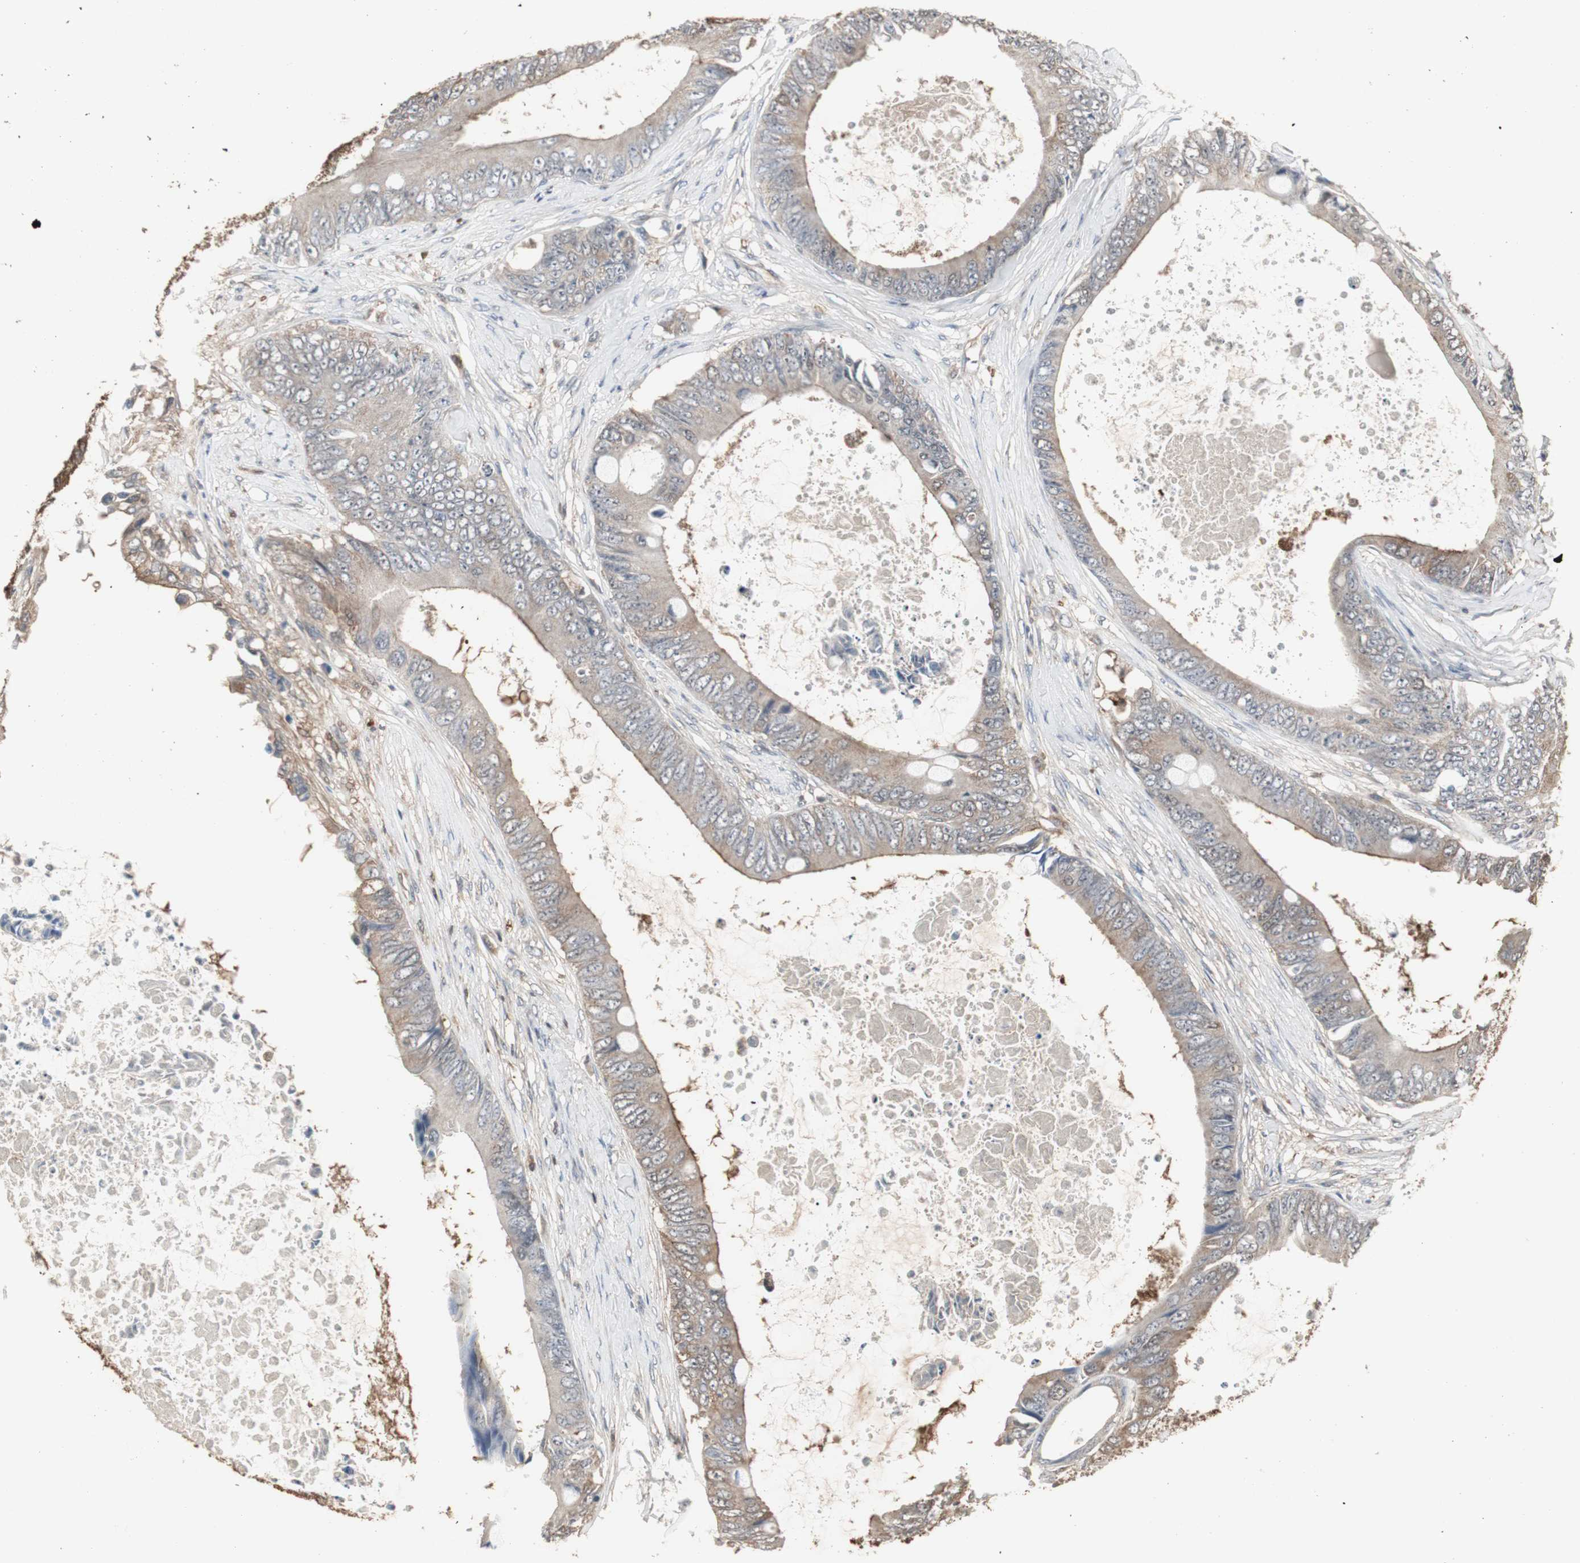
{"staining": {"intensity": "moderate", "quantity": "<25%", "location": "cytoplasmic/membranous"}, "tissue": "colorectal cancer", "cell_type": "Tumor cells", "image_type": "cancer", "snomed": [{"axis": "morphology", "description": "Normal tissue, NOS"}, {"axis": "morphology", "description": "Adenocarcinoma, NOS"}, {"axis": "topography", "description": "Rectum"}, {"axis": "topography", "description": "Peripheral nerve tissue"}], "caption": "Moderate cytoplasmic/membranous positivity is appreciated in approximately <25% of tumor cells in colorectal cancer (adenocarcinoma).", "gene": "HPRT1", "patient": {"sex": "female", "age": 77}}